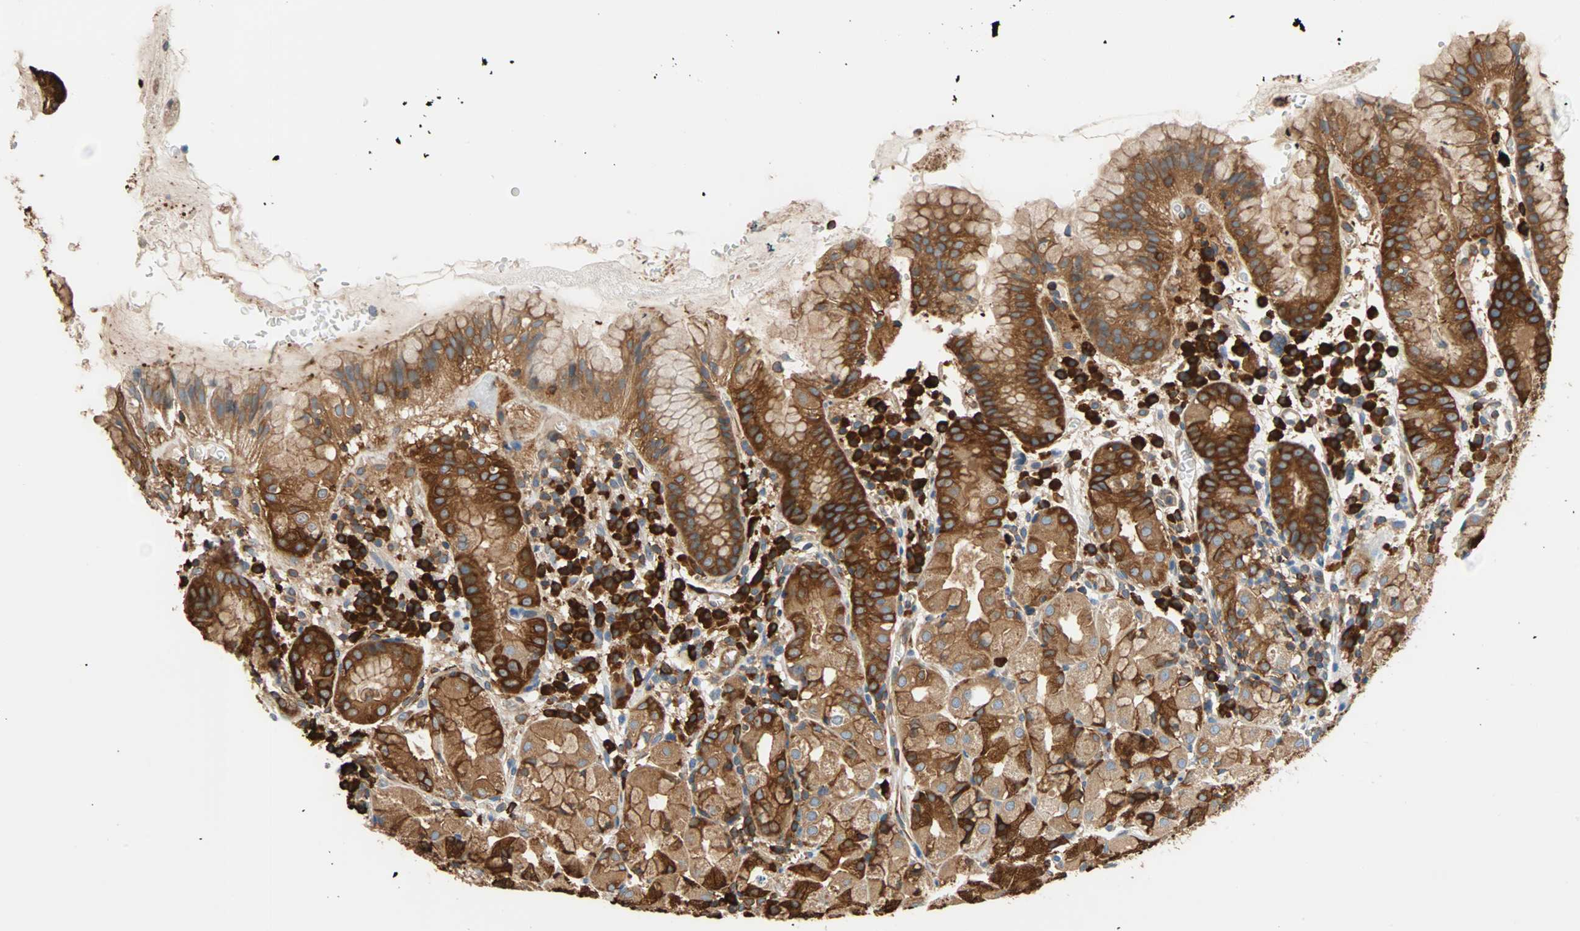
{"staining": {"intensity": "strong", "quantity": ">75%", "location": "cytoplasmic/membranous"}, "tissue": "stomach", "cell_type": "Glandular cells", "image_type": "normal", "snomed": [{"axis": "morphology", "description": "Normal tissue, NOS"}, {"axis": "topography", "description": "Stomach"}, {"axis": "topography", "description": "Stomach, lower"}], "caption": "An image of stomach stained for a protein shows strong cytoplasmic/membranous brown staining in glandular cells. (DAB IHC with brightfield microscopy, high magnification).", "gene": "EEF2", "patient": {"sex": "female", "age": 75}}